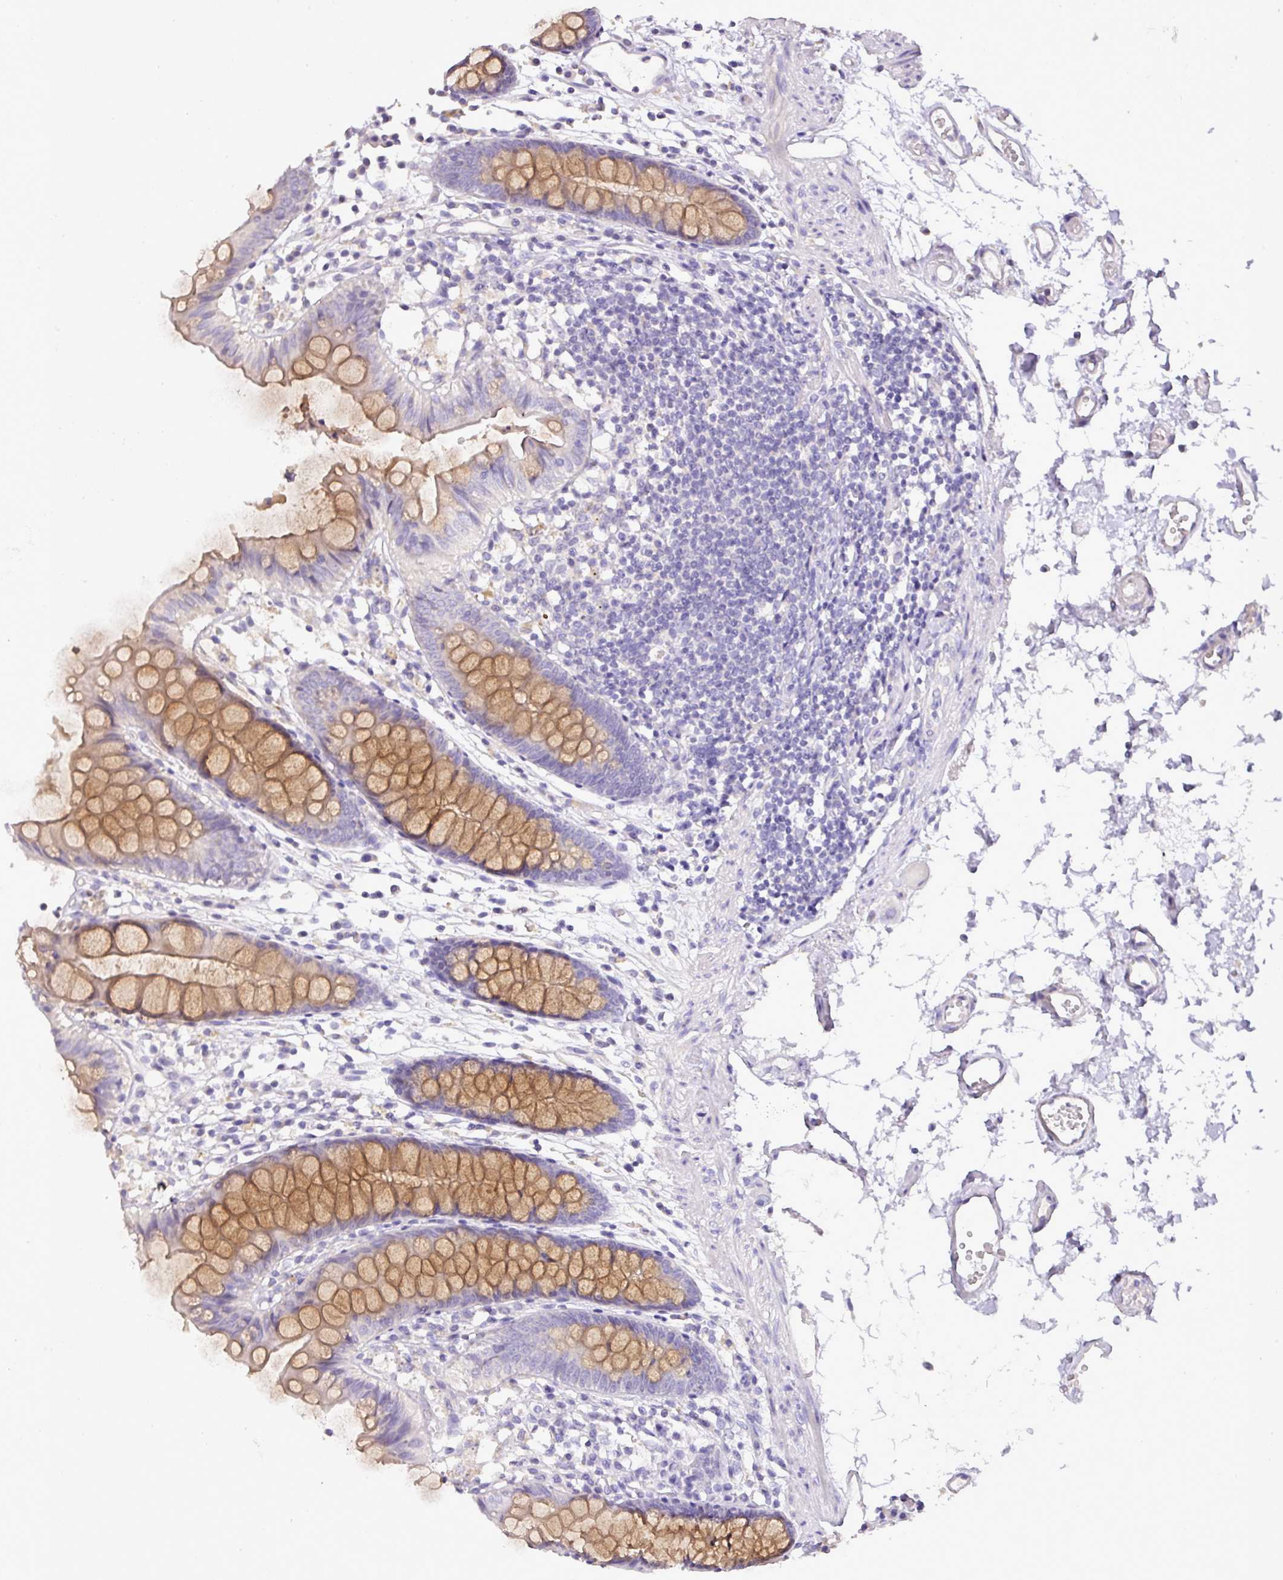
{"staining": {"intensity": "negative", "quantity": "none", "location": "none"}, "tissue": "colon", "cell_type": "Endothelial cells", "image_type": "normal", "snomed": [{"axis": "morphology", "description": "Normal tissue, NOS"}, {"axis": "topography", "description": "Colon"}], "caption": "Protein analysis of benign colon displays no significant expression in endothelial cells. The staining was performed using DAB (3,3'-diaminobenzidine) to visualize the protein expression in brown, while the nuclei were stained in blue with hematoxylin (Magnification: 20x).", "gene": "BRINP2", "patient": {"sex": "female", "age": 84}}